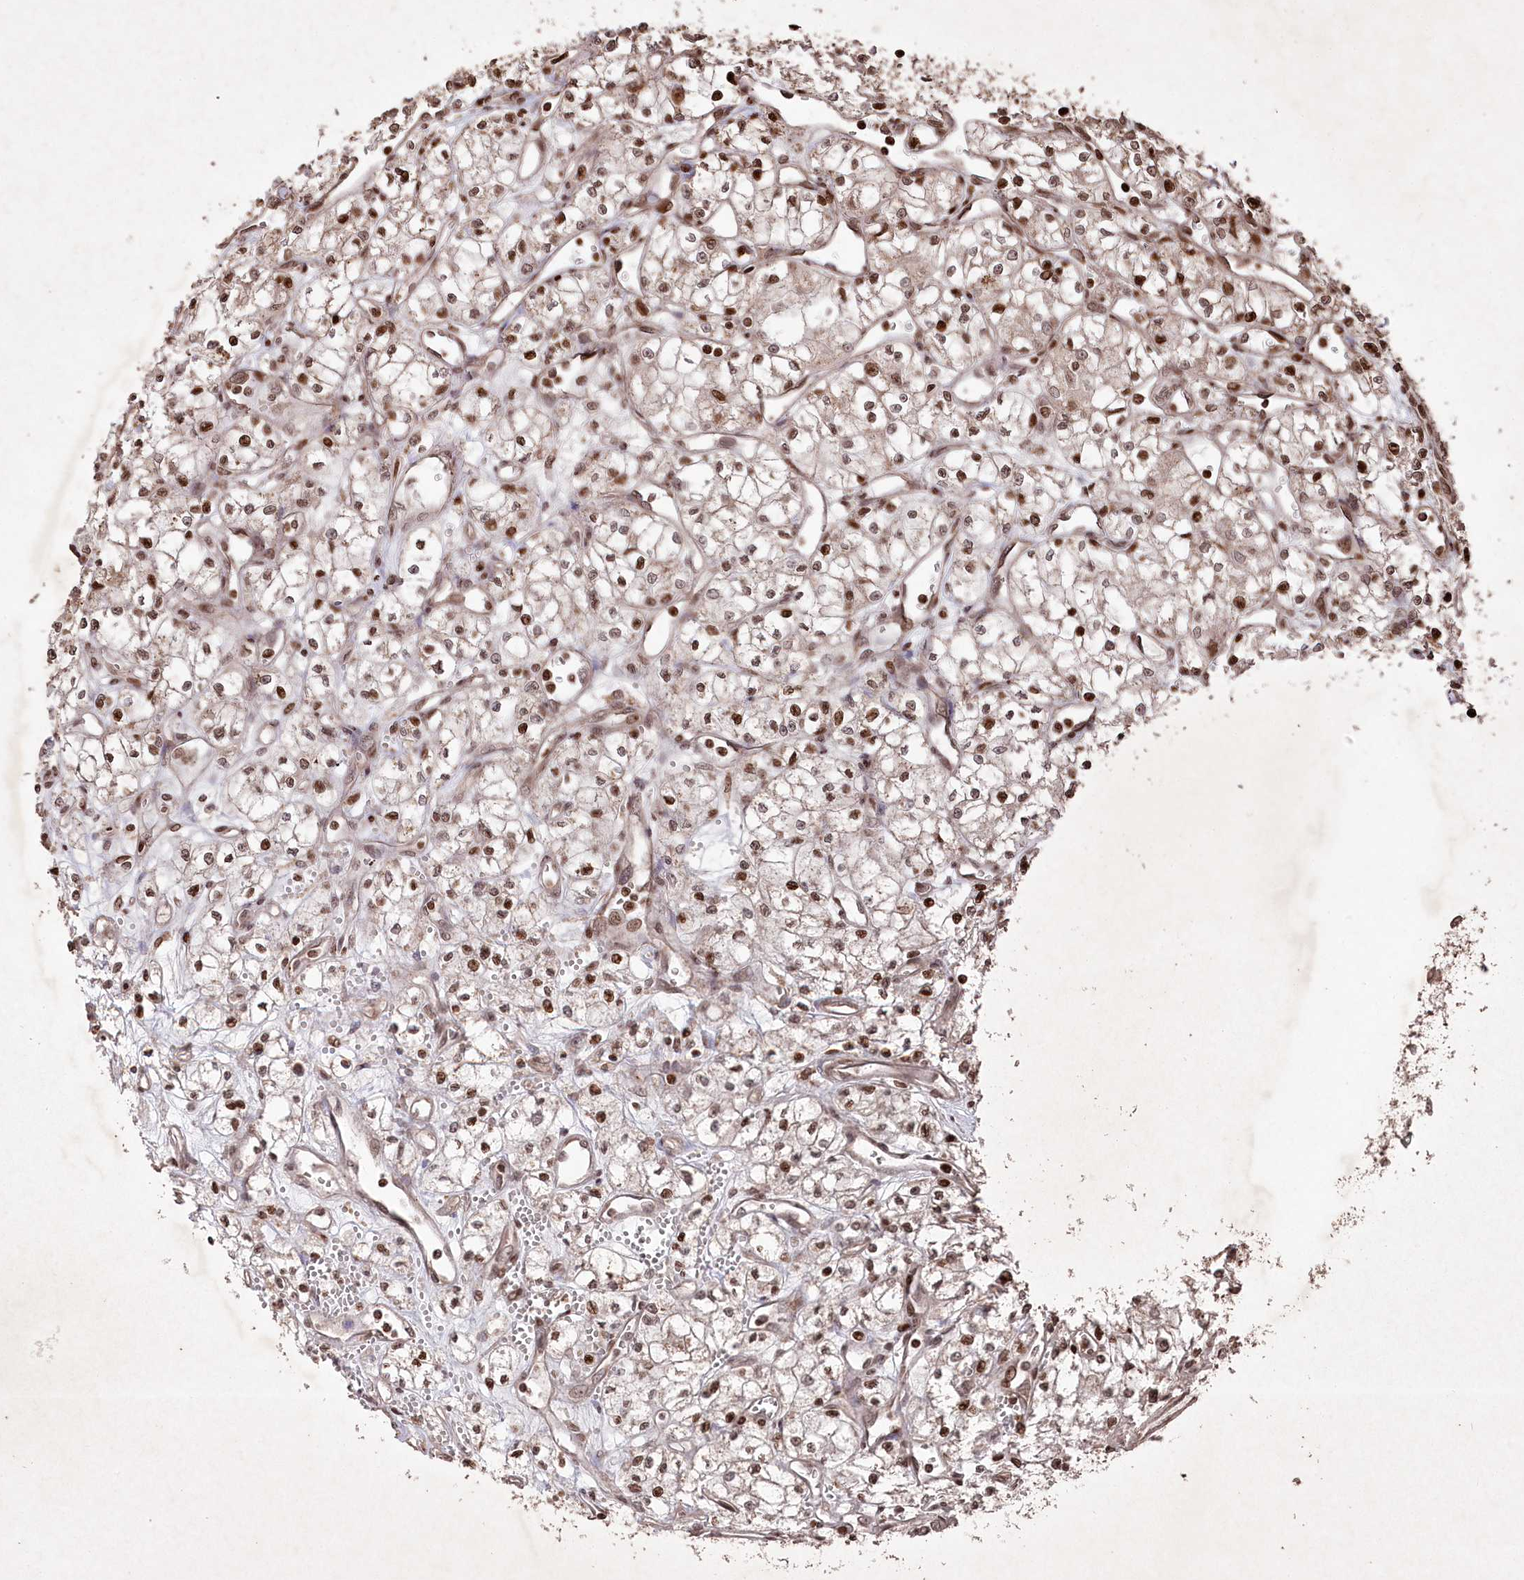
{"staining": {"intensity": "moderate", "quantity": ">75%", "location": "nuclear"}, "tissue": "renal cancer", "cell_type": "Tumor cells", "image_type": "cancer", "snomed": [{"axis": "morphology", "description": "Adenocarcinoma, NOS"}, {"axis": "topography", "description": "Kidney"}], "caption": "Renal adenocarcinoma stained for a protein (brown) demonstrates moderate nuclear positive expression in approximately >75% of tumor cells.", "gene": "CCSER2", "patient": {"sex": "male", "age": 59}}